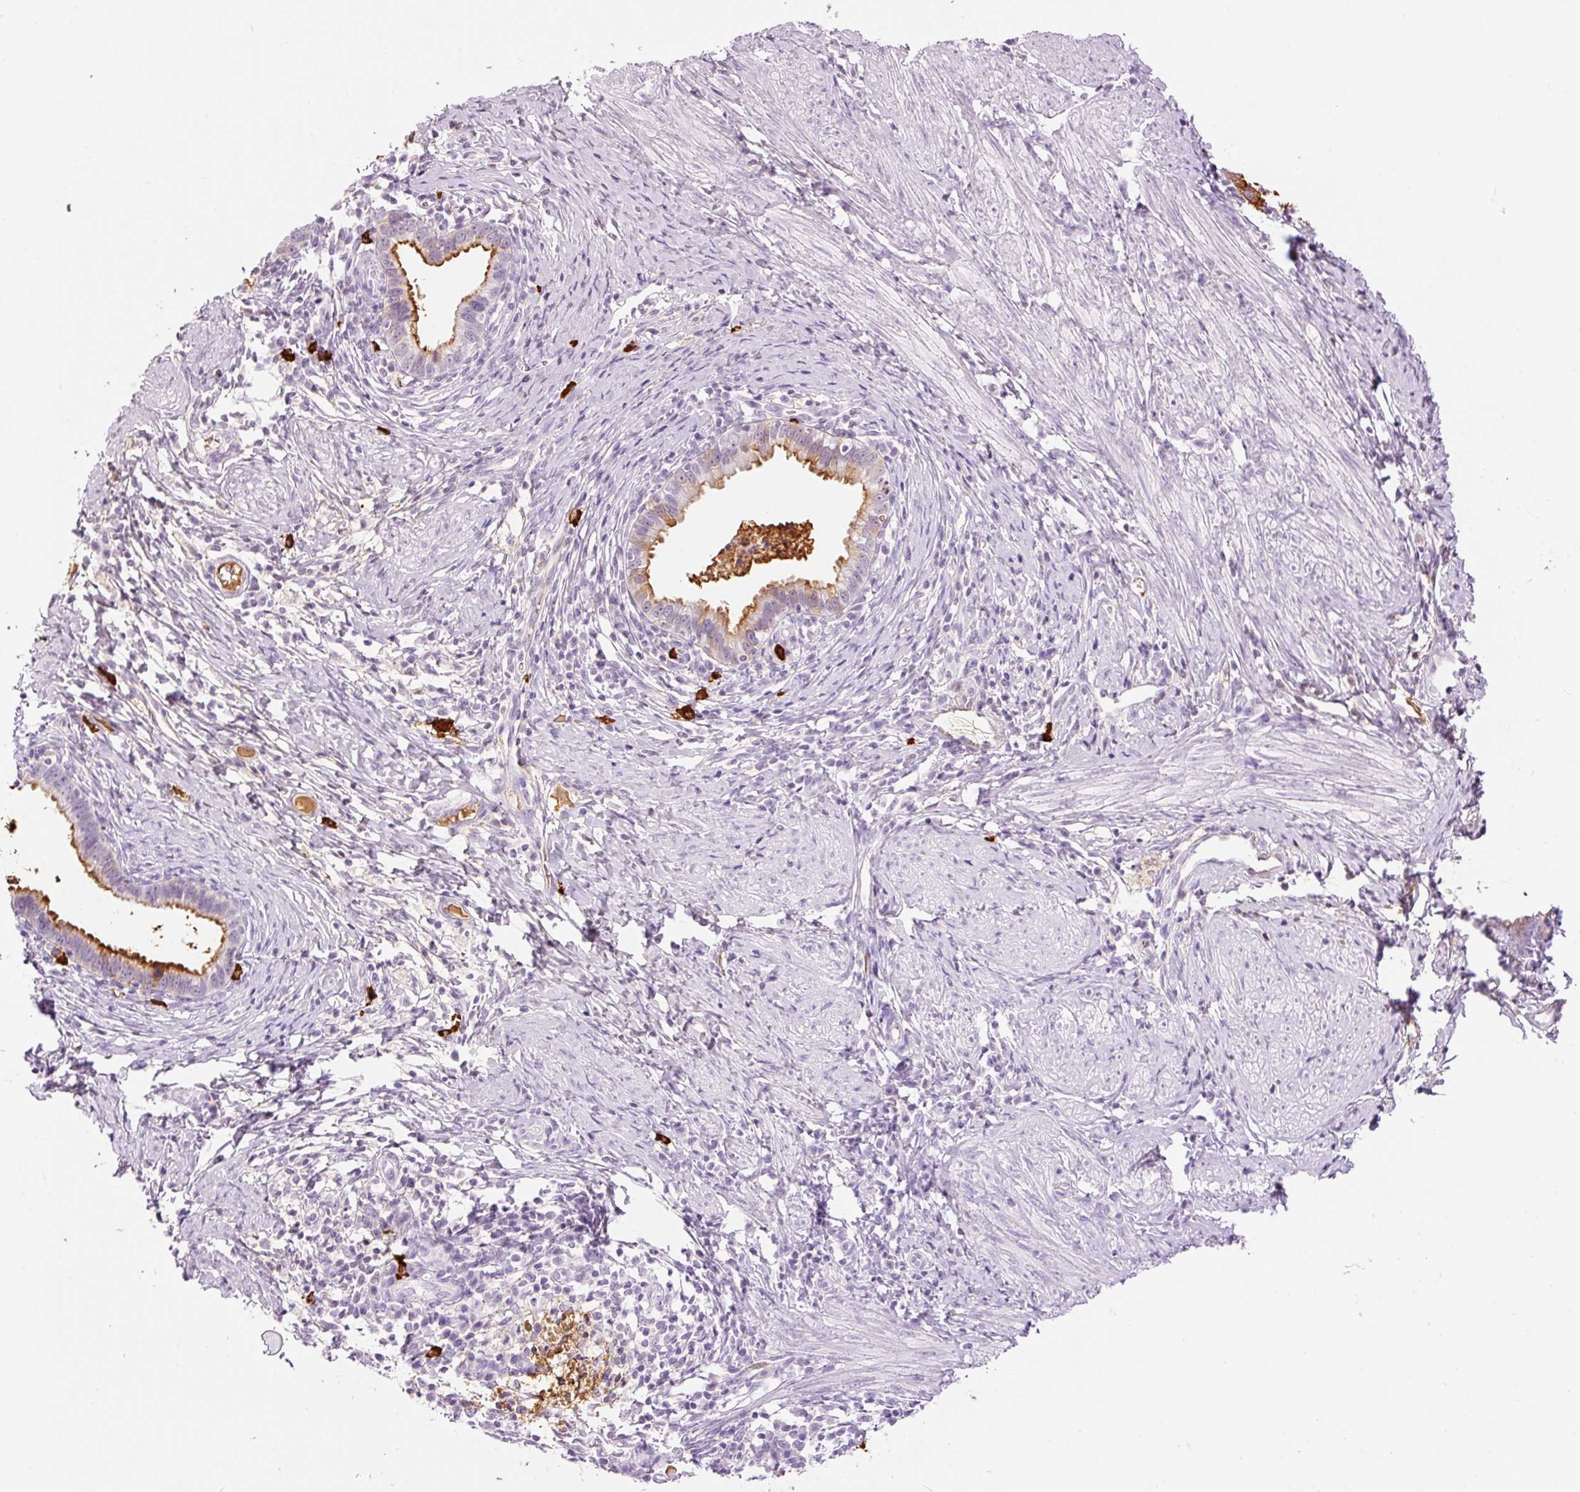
{"staining": {"intensity": "moderate", "quantity": "25%-75%", "location": "cytoplasmic/membranous"}, "tissue": "cervical cancer", "cell_type": "Tumor cells", "image_type": "cancer", "snomed": [{"axis": "morphology", "description": "Adenocarcinoma, NOS"}, {"axis": "topography", "description": "Cervix"}], "caption": "Human cervical adenocarcinoma stained with a brown dye displays moderate cytoplasmic/membranous positive staining in approximately 25%-75% of tumor cells.", "gene": "PRPF38B", "patient": {"sex": "female", "age": 36}}